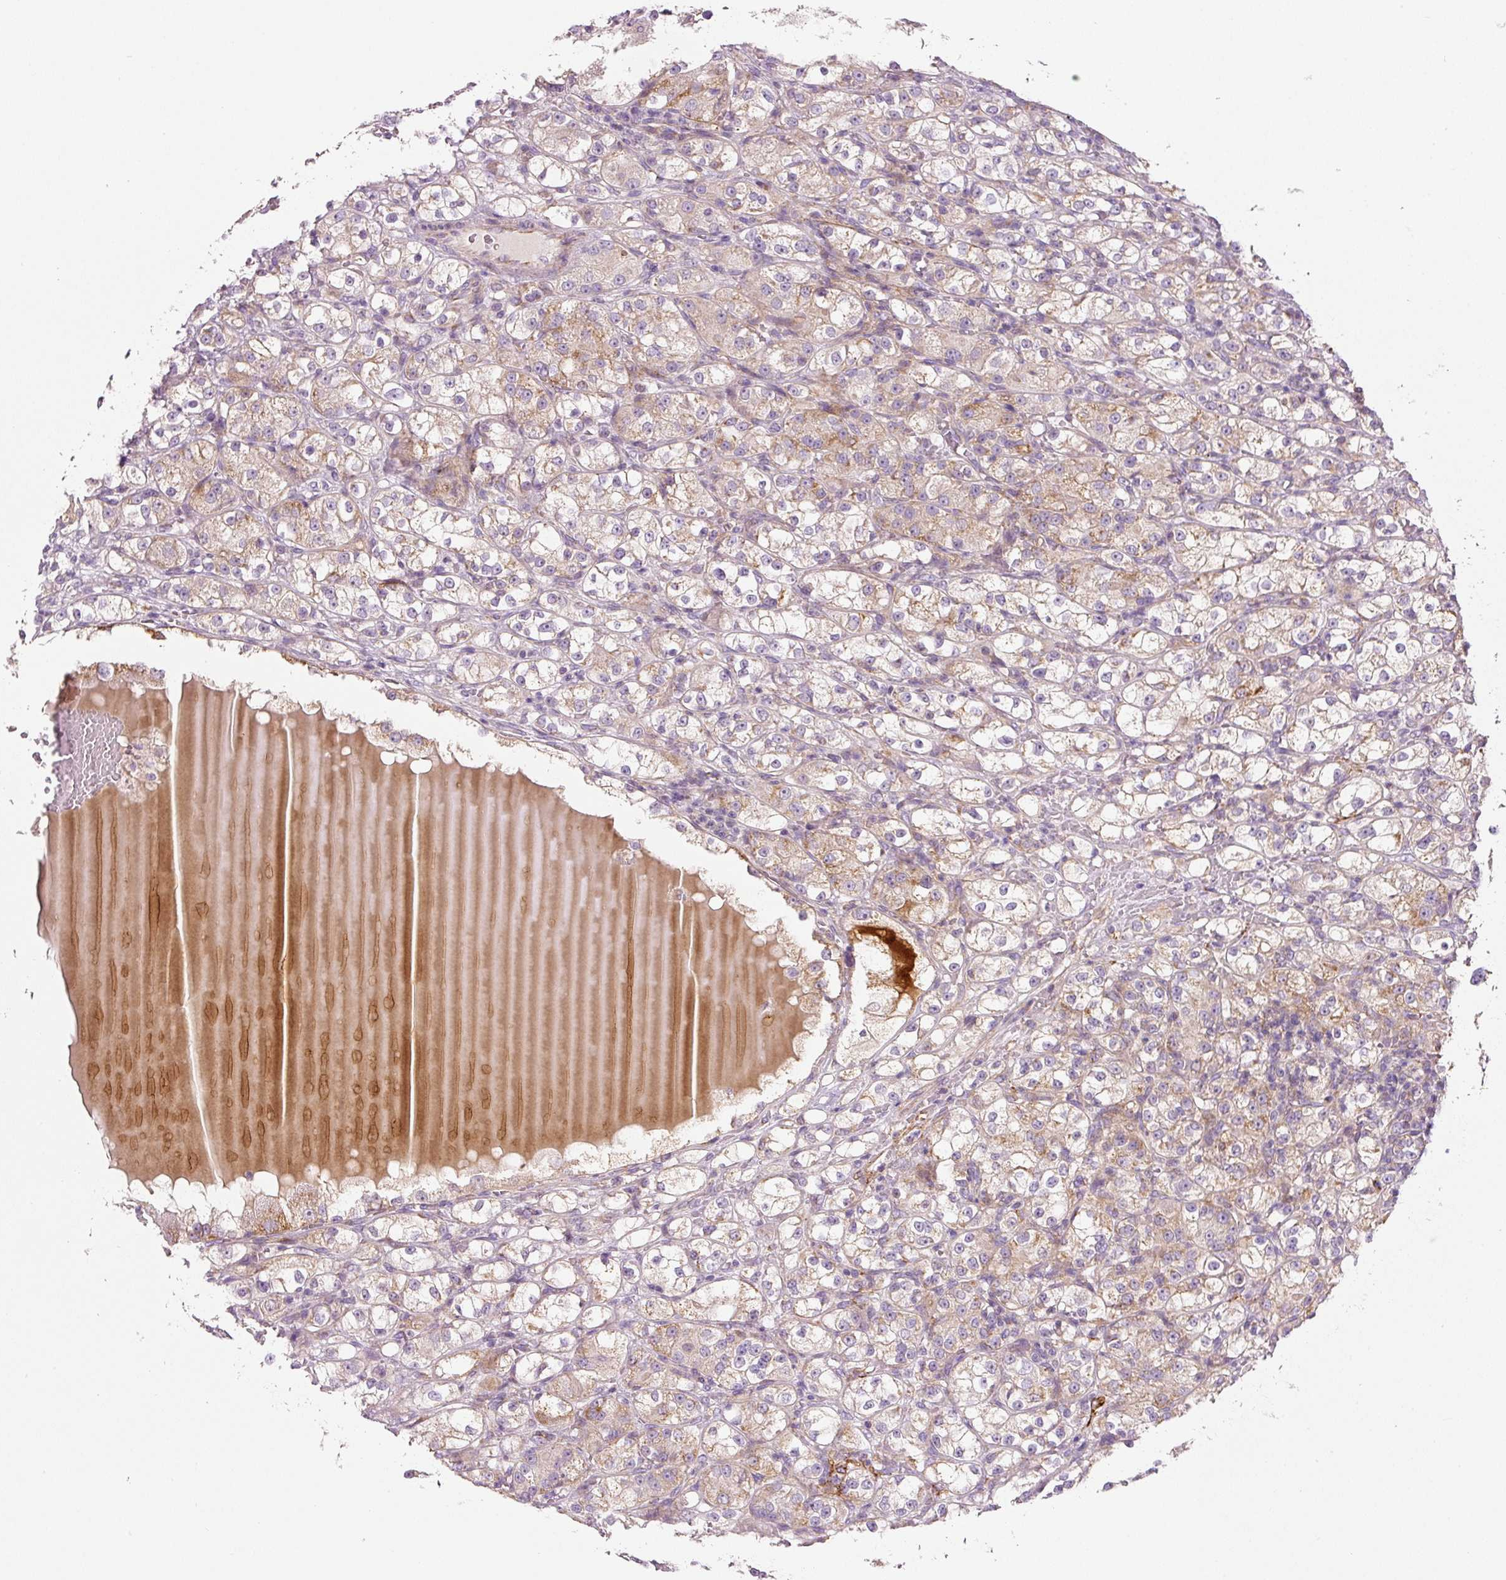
{"staining": {"intensity": "moderate", "quantity": ">75%", "location": "cytoplasmic/membranous"}, "tissue": "renal cancer", "cell_type": "Tumor cells", "image_type": "cancer", "snomed": [{"axis": "morphology", "description": "Normal tissue, NOS"}, {"axis": "morphology", "description": "Adenocarcinoma, NOS"}, {"axis": "topography", "description": "Kidney"}], "caption": "Renal cancer stained with DAB (3,3'-diaminobenzidine) immunohistochemistry displays medium levels of moderate cytoplasmic/membranous positivity in about >75% of tumor cells.", "gene": "NDUFA1", "patient": {"sex": "male", "age": 61}}